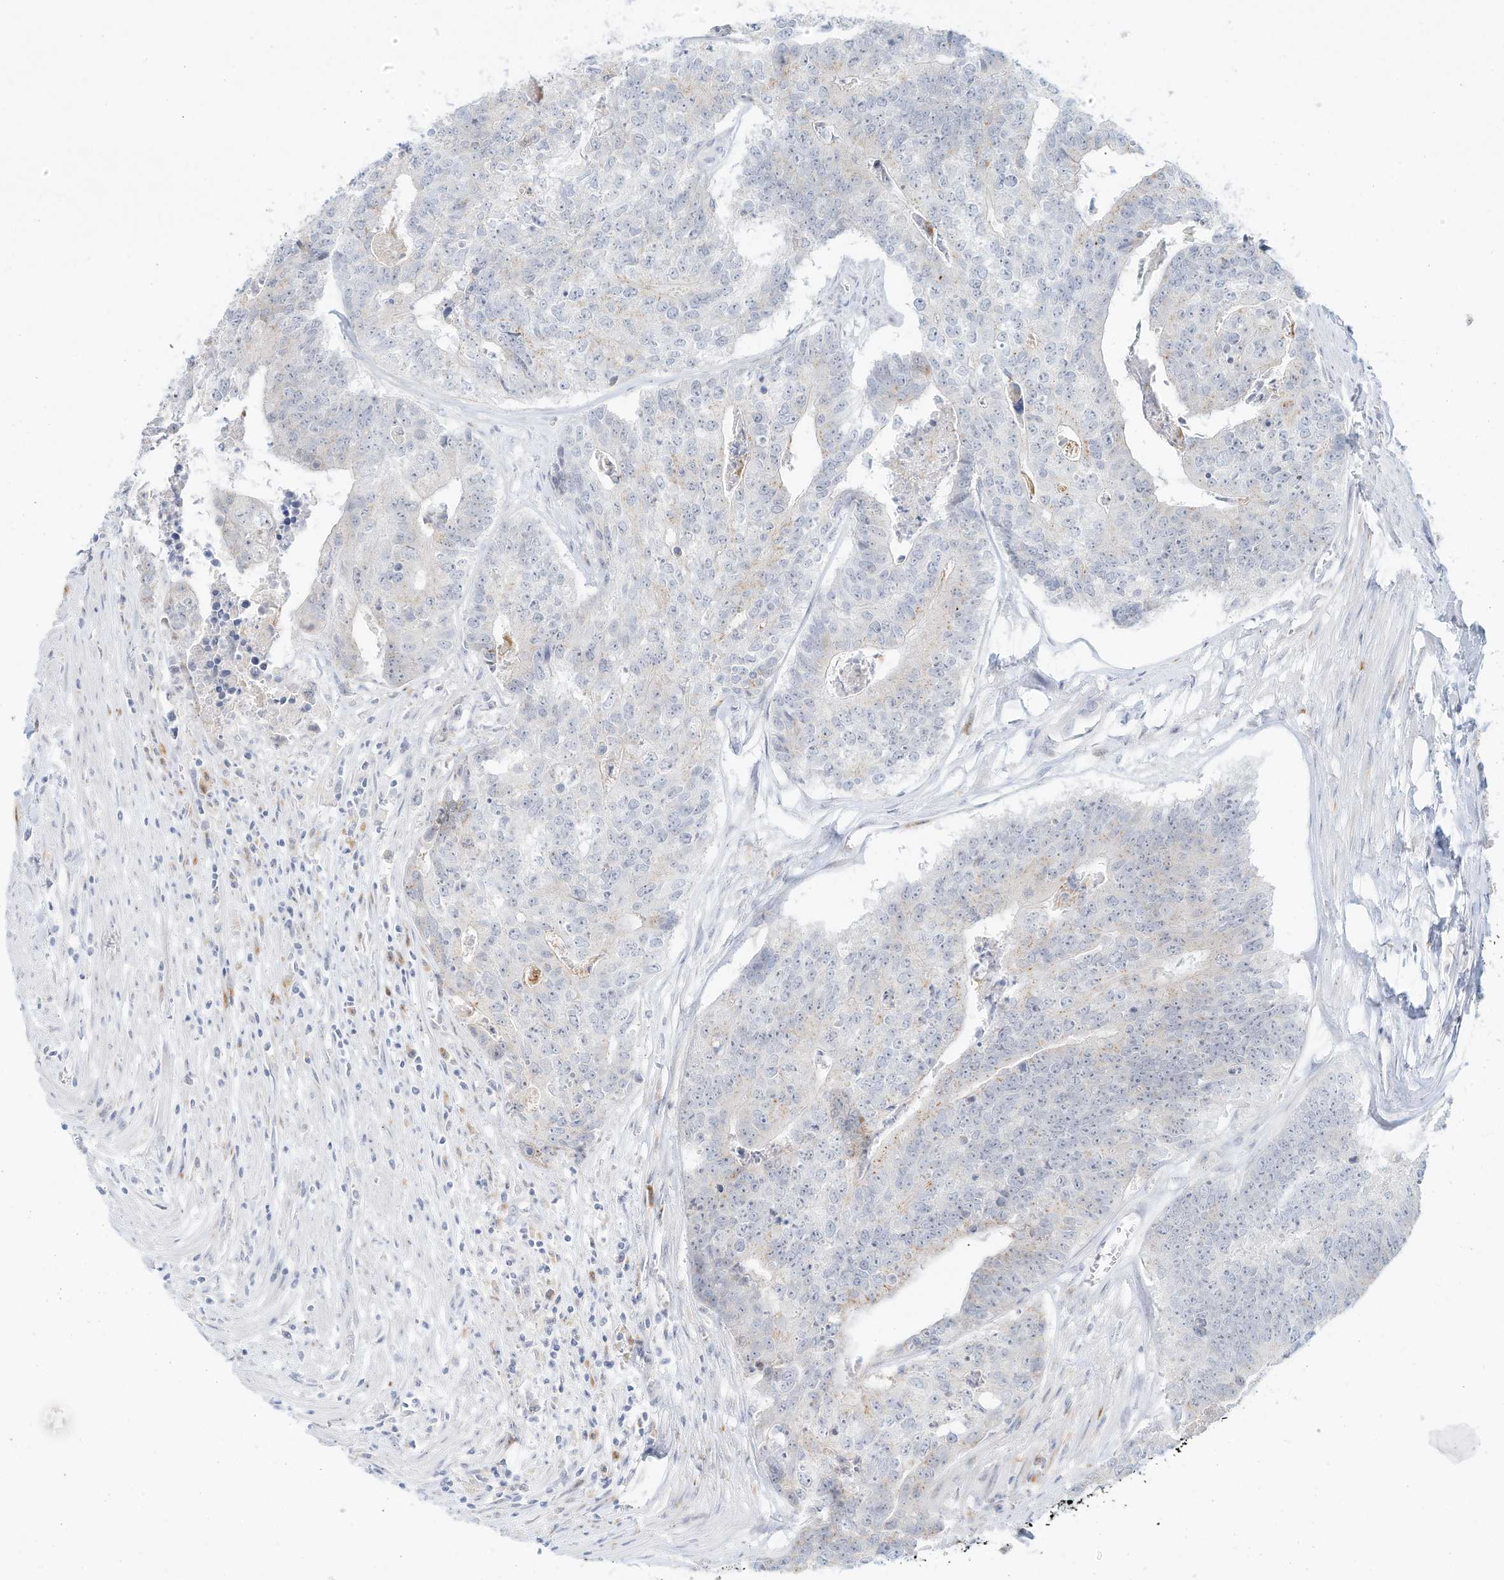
{"staining": {"intensity": "negative", "quantity": "none", "location": "none"}, "tissue": "colorectal cancer", "cell_type": "Tumor cells", "image_type": "cancer", "snomed": [{"axis": "morphology", "description": "Adenocarcinoma, NOS"}, {"axis": "topography", "description": "Colon"}], "caption": "Tumor cells are negative for protein expression in human colorectal cancer. (Brightfield microscopy of DAB immunohistochemistry (IHC) at high magnification).", "gene": "PAK6", "patient": {"sex": "female", "age": 67}}